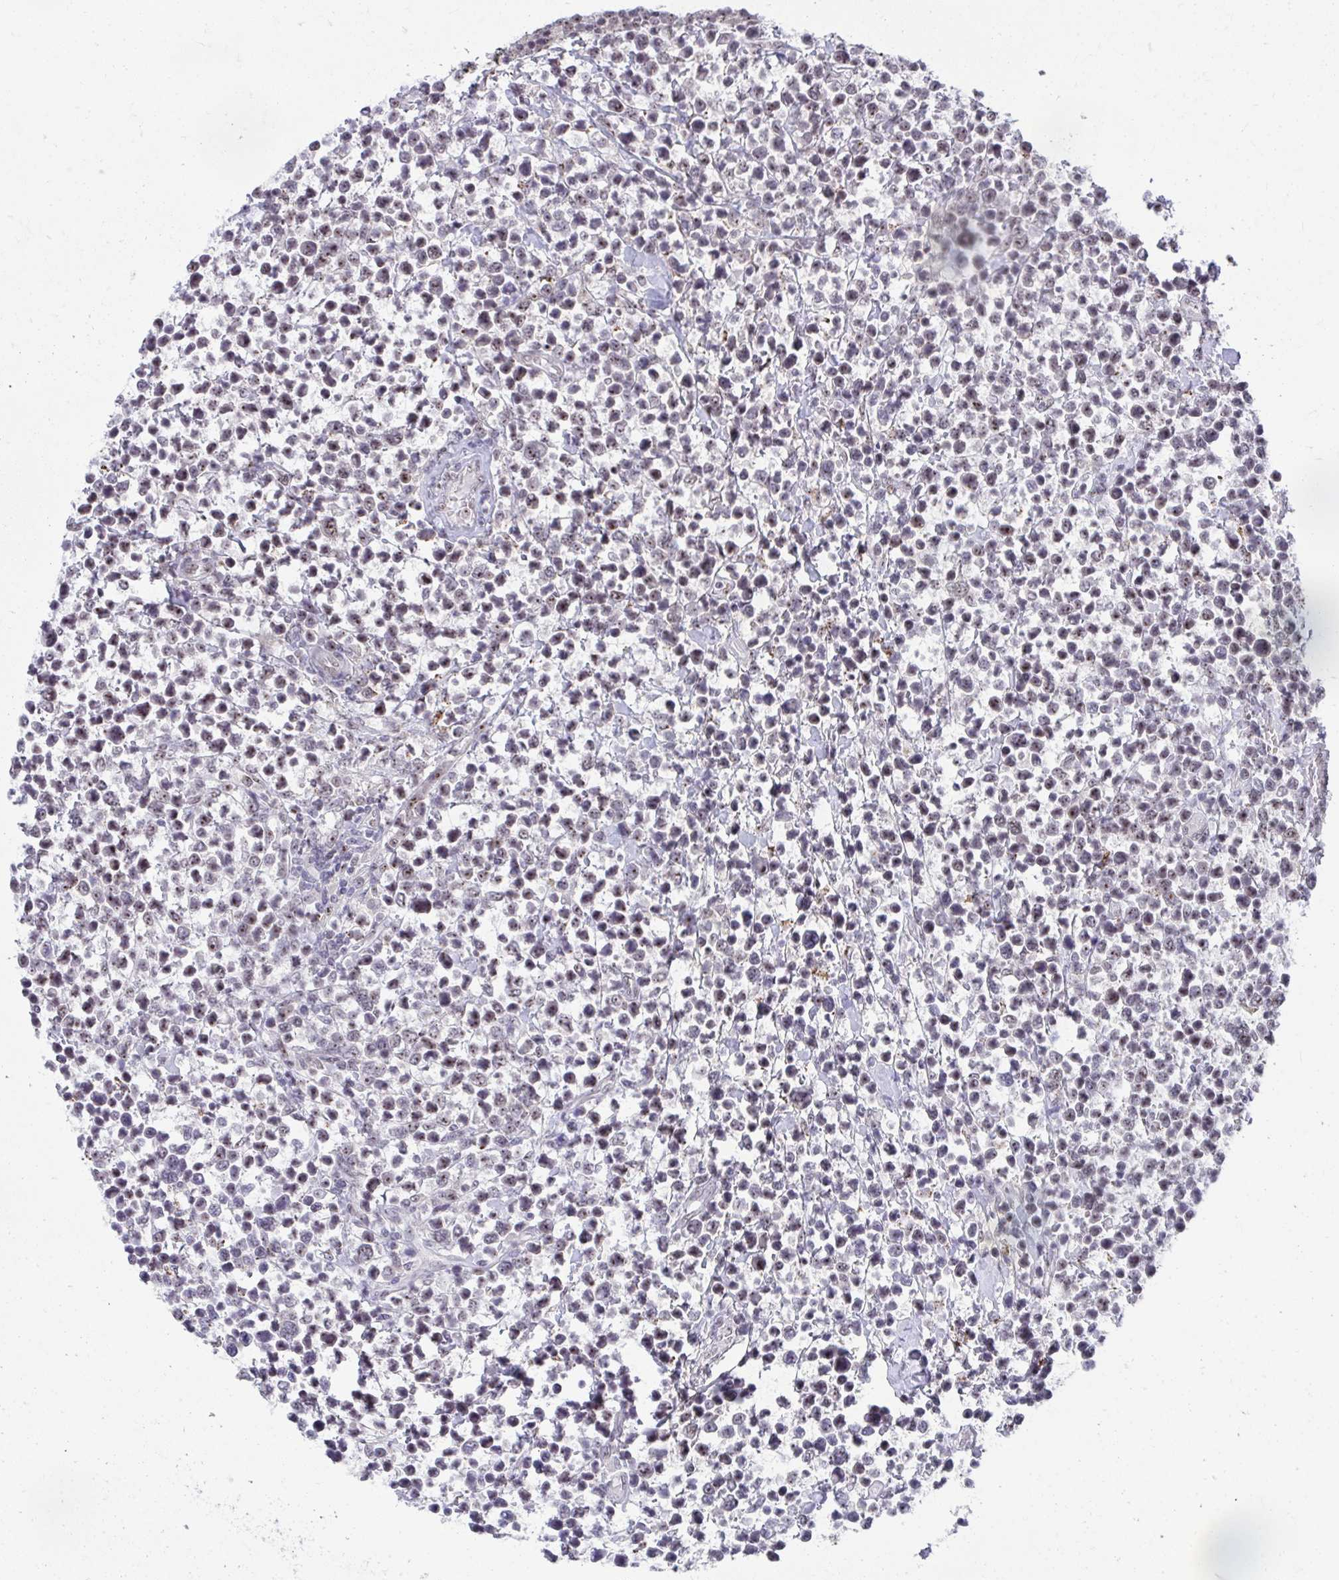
{"staining": {"intensity": "moderate", "quantity": "25%-75%", "location": "nuclear"}, "tissue": "lymphoma", "cell_type": "Tumor cells", "image_type": "cancer", "snomed": [{"axis": "morphology", "description": "Malignant lymphoma, non-Hodgkin's type, High grade"}, {"axis": "topography", "description": "Soft tissue"}], "caption": "Immunohistochemistry (IHC) (DAB) staining of lymphoma reveals moderate nuclear protein positivity in about 25%-75% of tumor cells.", "gene": "HIRA", "patient": {"sex": "female", "age": 56}}